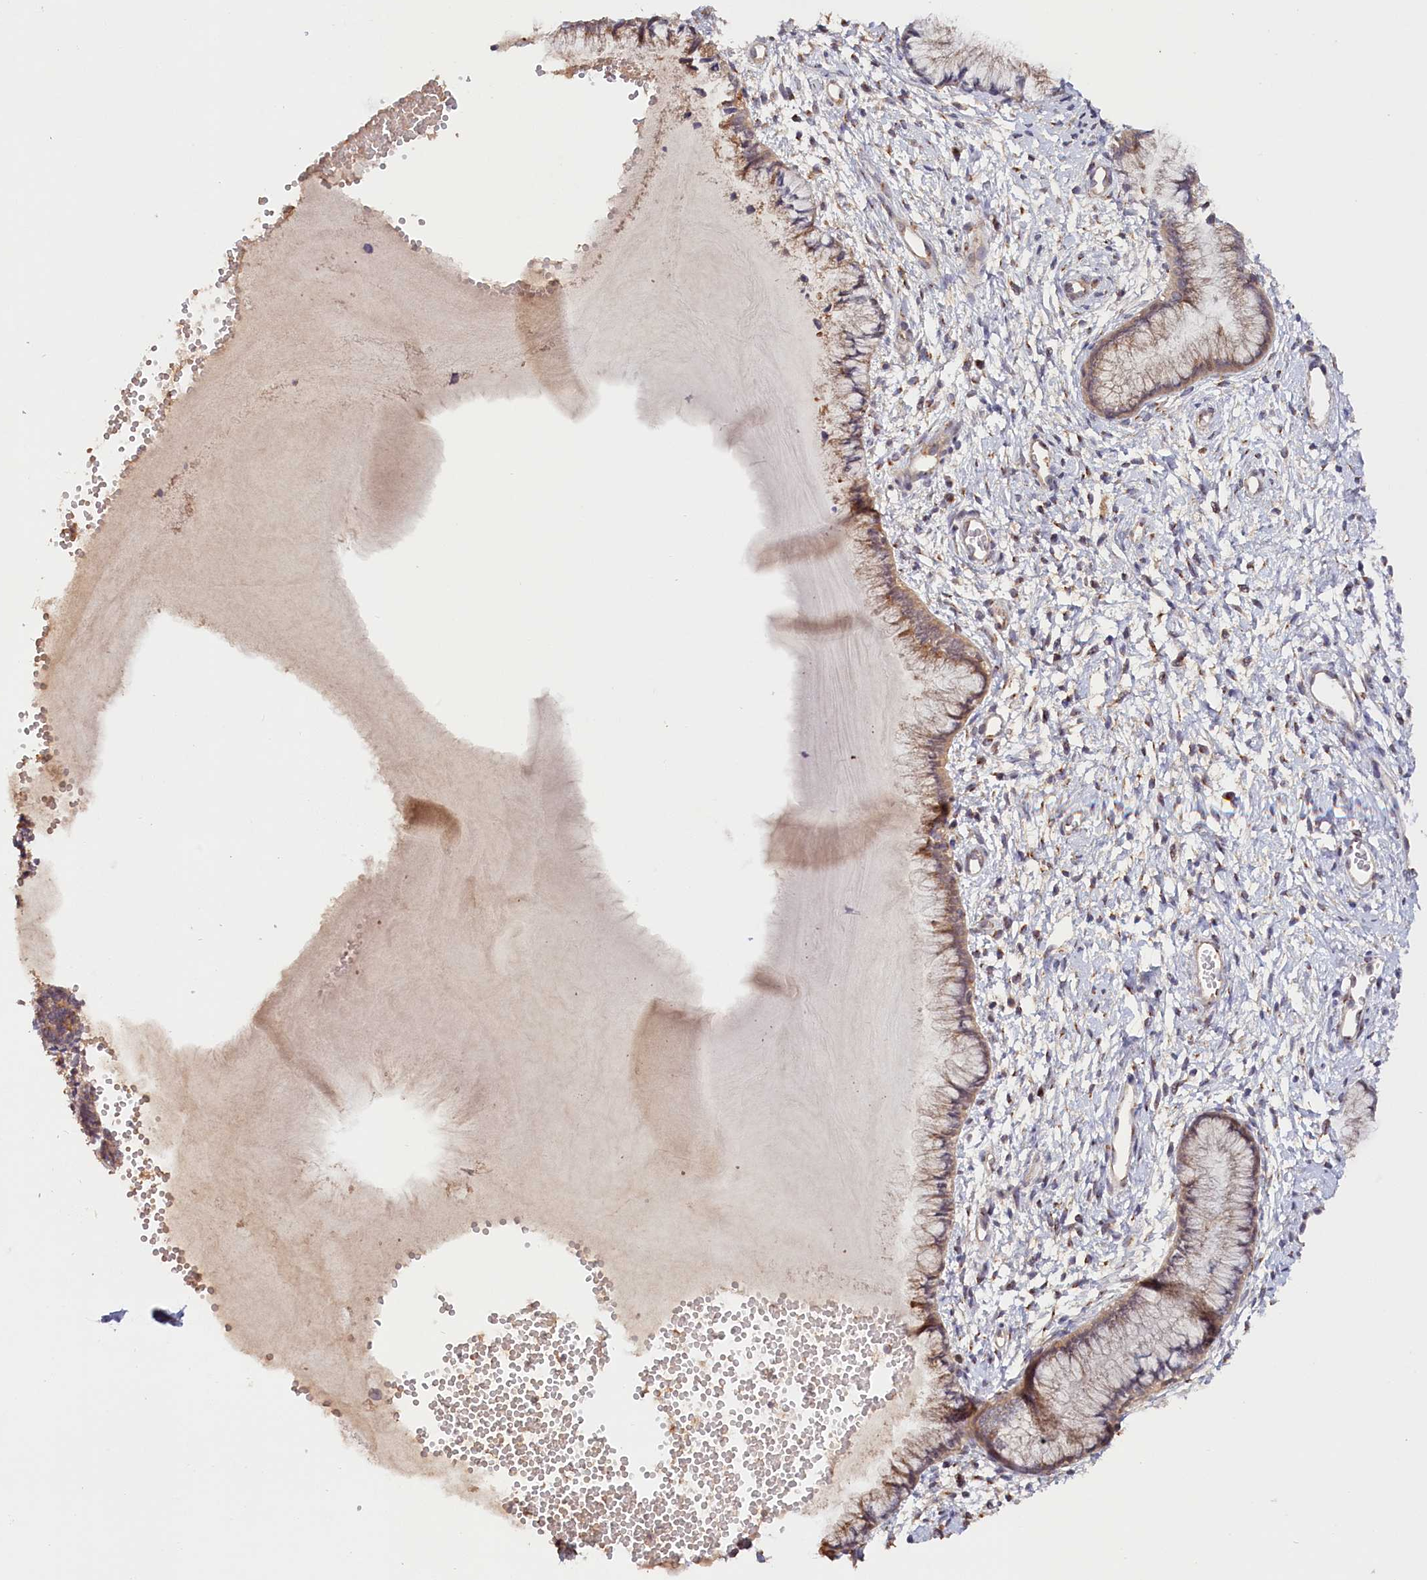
{"staining": {"intensity": "moderate", "quantity": ">75%", "location": "cytoplasmic/membranous"}, "tissue": "cervix", "cell_type": "Glandular cells", "image_type": "normal", "snomed": [{"axis": "morphology", "description": "Normal tissue, NOS"}, {"axis": "topography", "description": "Cervix"}], "caption": "A histopathology image showing moderate cytoplasmic/membranous expression in approximately >75% of glandular cells in benign cervix, as visualized by brown immunohistochemical staining.", "gene": "TANGO6", "patient": {"sex": "female", "age": 42}}